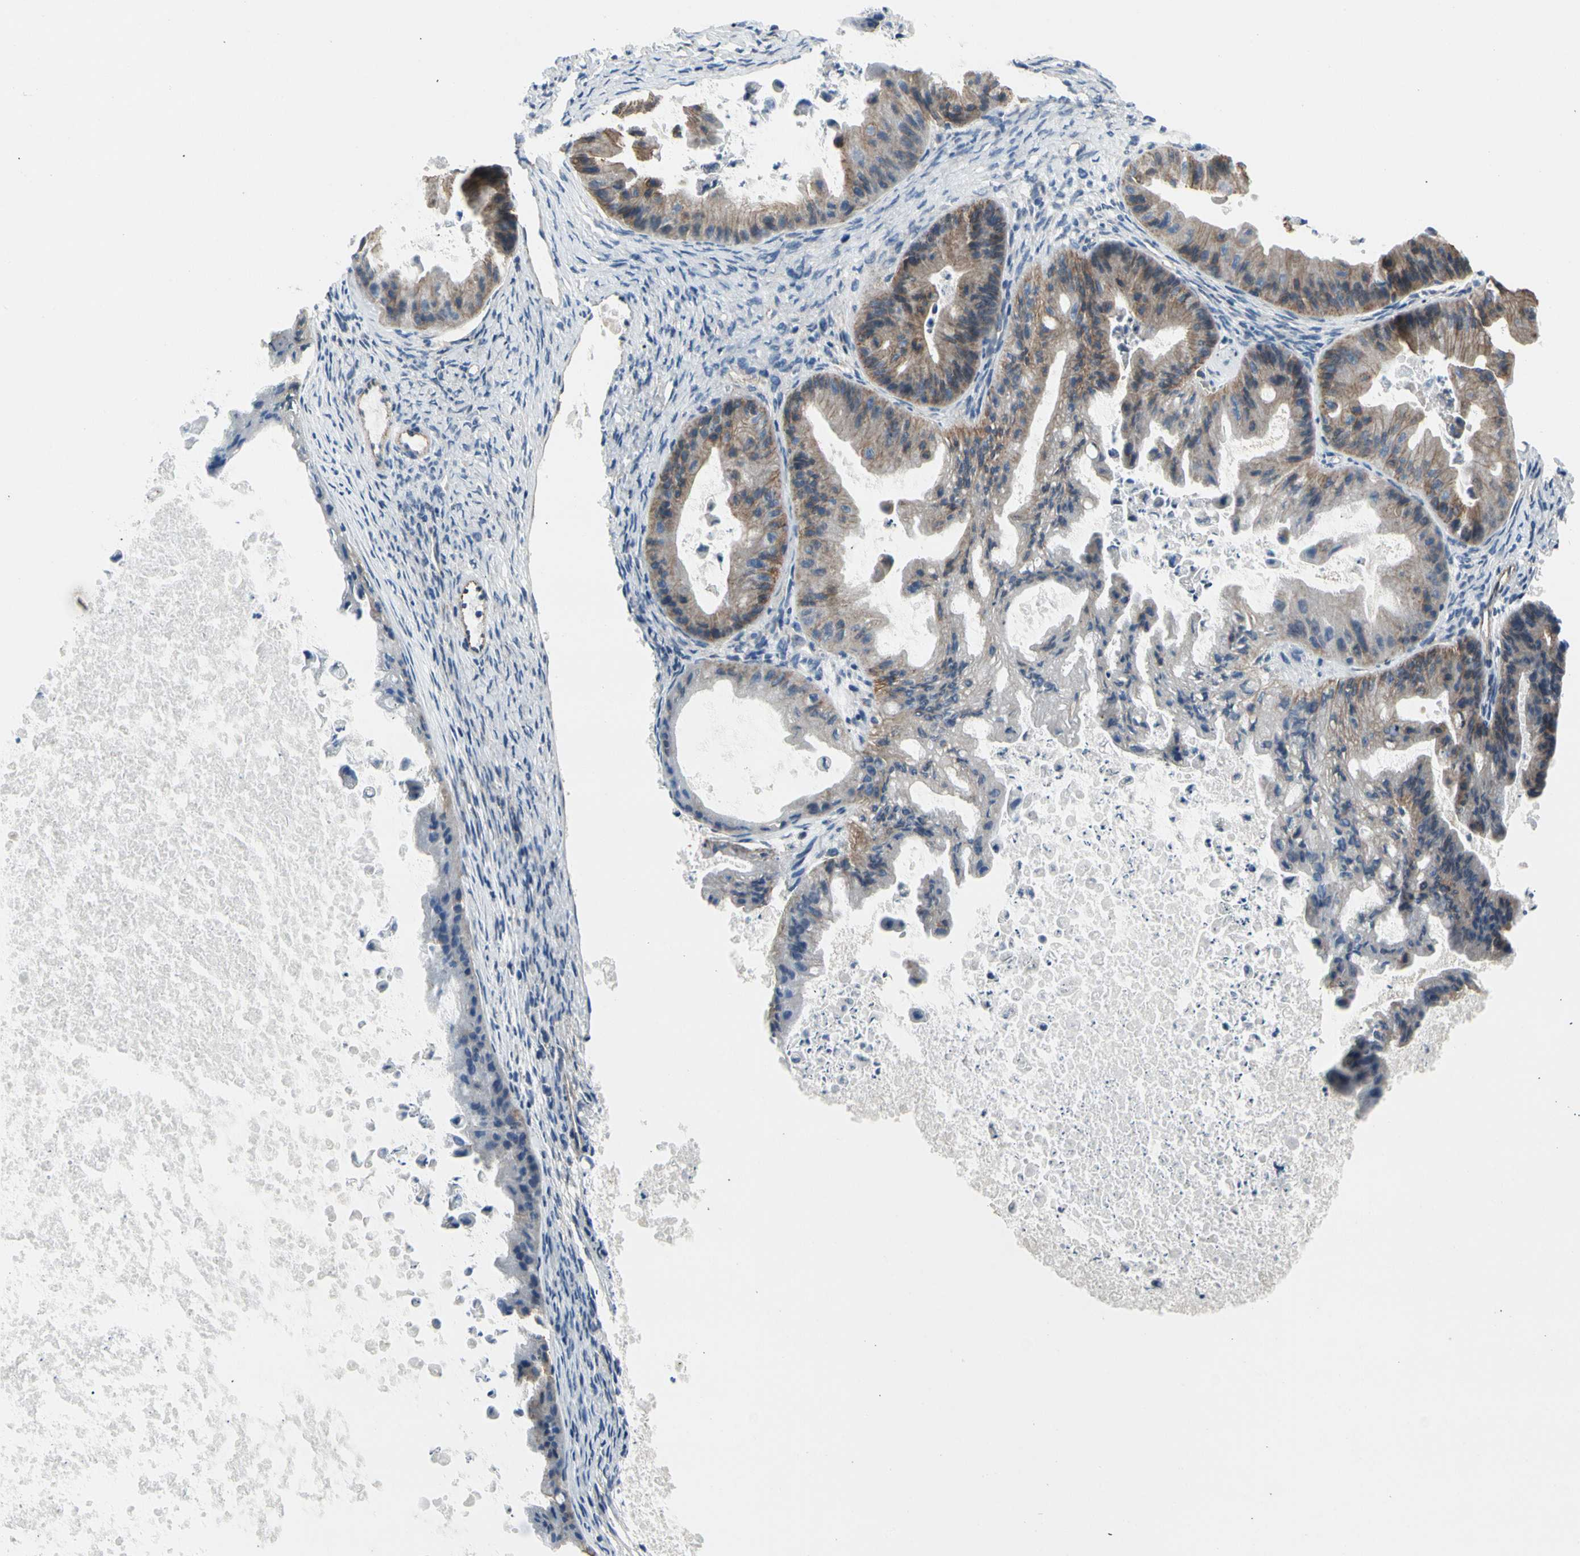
{"staining": {"intensity": "weak", "quantity": "25%-75%", "location": "cytoplasmic/membranous"}, "tissue": "ovarian cancer", "cell_type": "Tumor cells", "image_type": "cancer", "snomed": [{"axis": "morphology", "description": "Cystadenocarcinoma, mucinous, NOS"}, {"axis": "topography", "description": "Ovary"}], "caption": "About 25%-75% of tumor cells in human ovarian cancer show weak cytoplasmic/membranous protein expression as visualized by brown immunohistochemical staining.", "gene": "LGR6", "patient": {"sex": "female", "age": 37}}